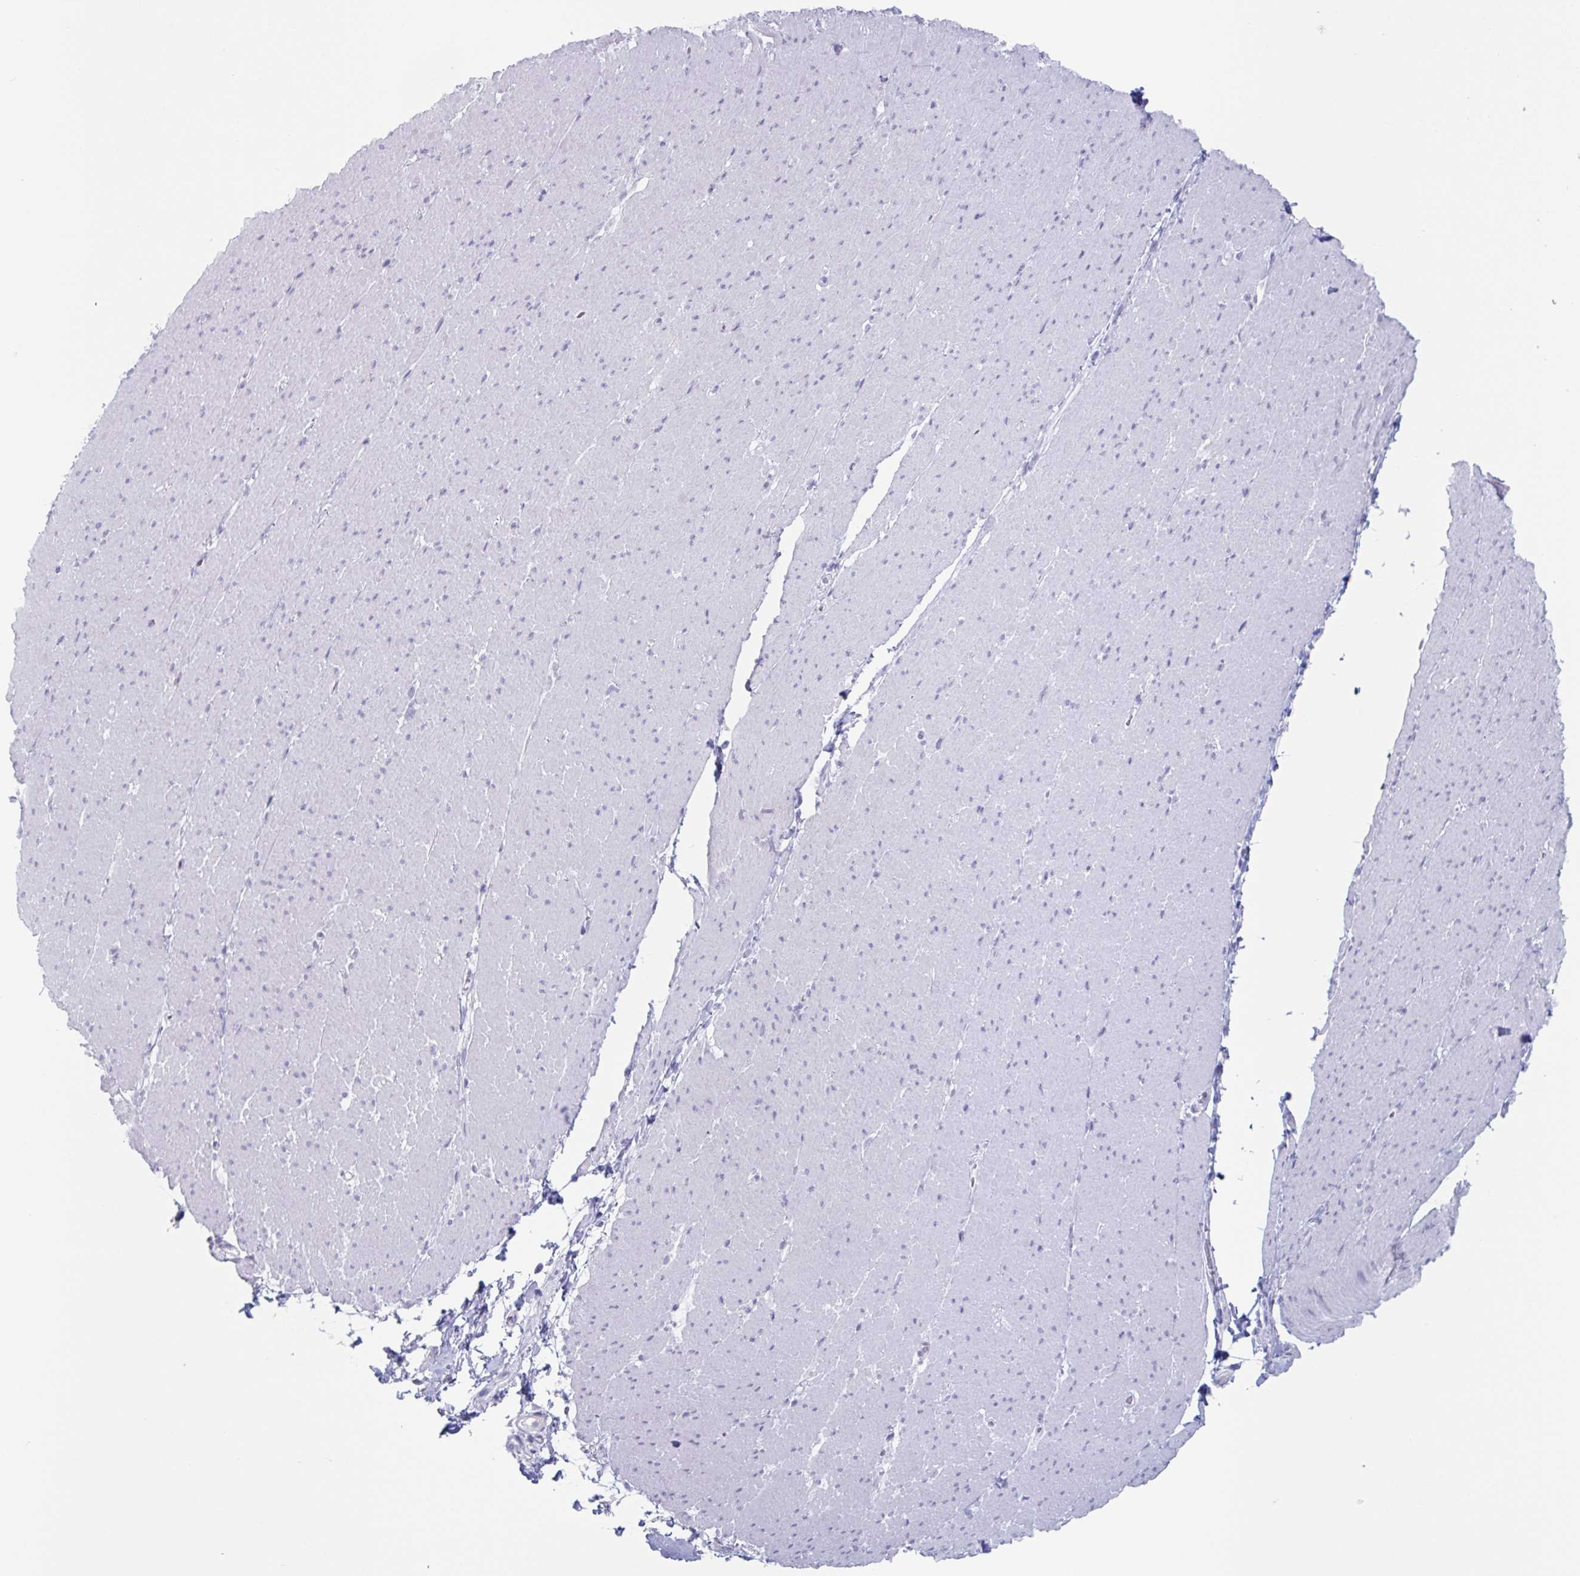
{"staining": {"intensity": "negative", "quantity": "none", "location": "none"}, "tissue": "smooth muscle", "cell_type": "Smooth muscle cells", "image_type": "normal", "snomed": [{"axis": "morphology", "description": "Normal tissue, NOS"}, {"axis": "topography", "description": "Smooth muscle"}, {"axis": "topography", "description": "Rectum"}], "caption": "High power microscopy image of an immunohistochemistry image of unremarkable smooth muscle, revealing no significant staining in smooth muscle cells.", "gene": "CYP4F11", "patient": {"sex": "male", "age": 53}}